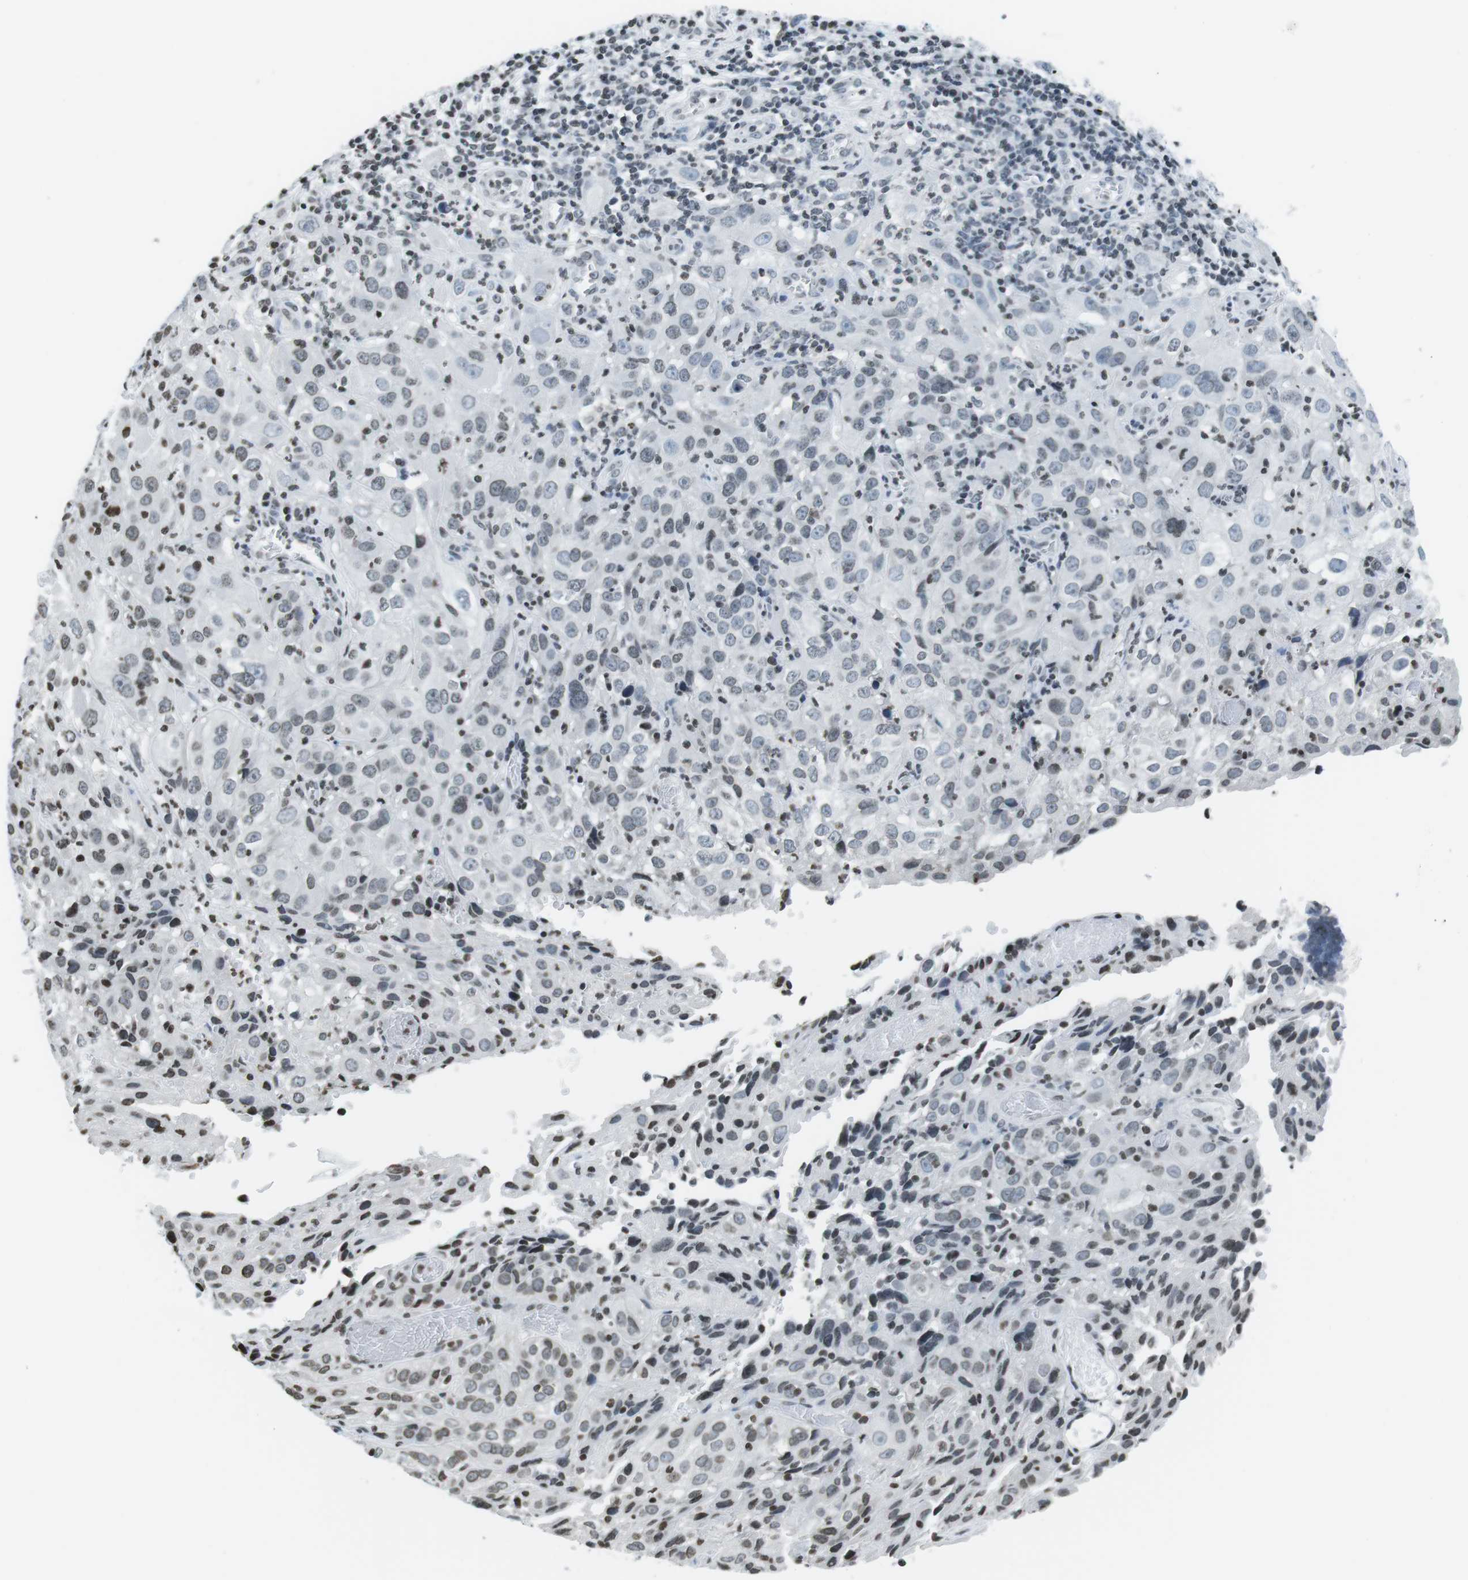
{"staining": {"intensity": "negative", "quantity": "none", "location": "none"}, "tissue": "cervical cancer", "cell_type": "Tumor cells", "image_type": "cancer", "snomed": [{"axis": "morphology", "description": "Squamous cell carcinoma, NOS"}, {"axis": "topography", "description": "Cervix"}], "caption": "Cervical cancer was stained to show a protein in brown. There is no significant positivity in tumor cells. (DAB immunohistochemistry with hematoxylin counter stain).", "gene": "E2F2", "patient": {"sex": "female", "age": 32}}